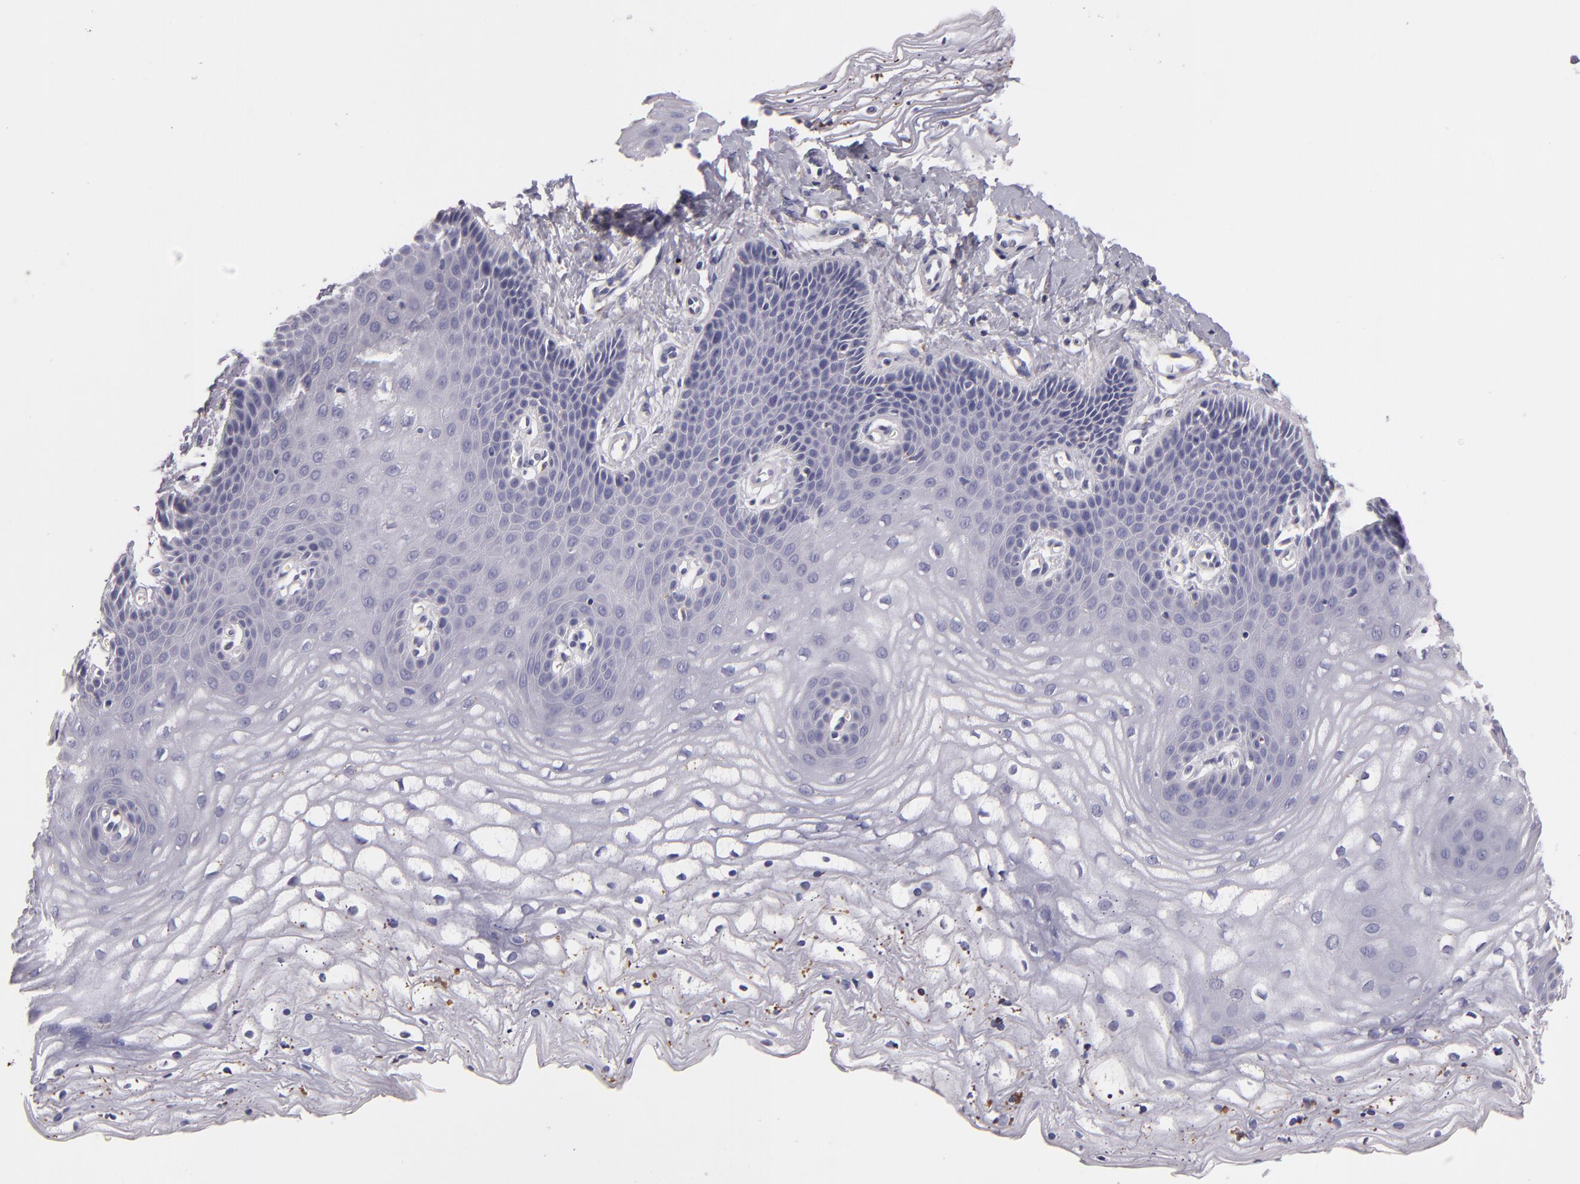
{"staining": {"intensity": "negative", "quantity": "none", "location": "none"}, "tissue": "vagina", "cell_type": "Squamous epithelial cells", "image_type": "normal", "snomed": [{"axis": "morphology", "description": "Normal tissue, NOS"}, {"axis": "topography", "description": "Vagina"}], "caption": "The histopathology image reveals no staining of squamous epithelial cells in unremarkable vagina. (DAB immunohistochemistry, high magnification).", "gene": "TLR8", "patient": {"sex": "female", "age": 68}}